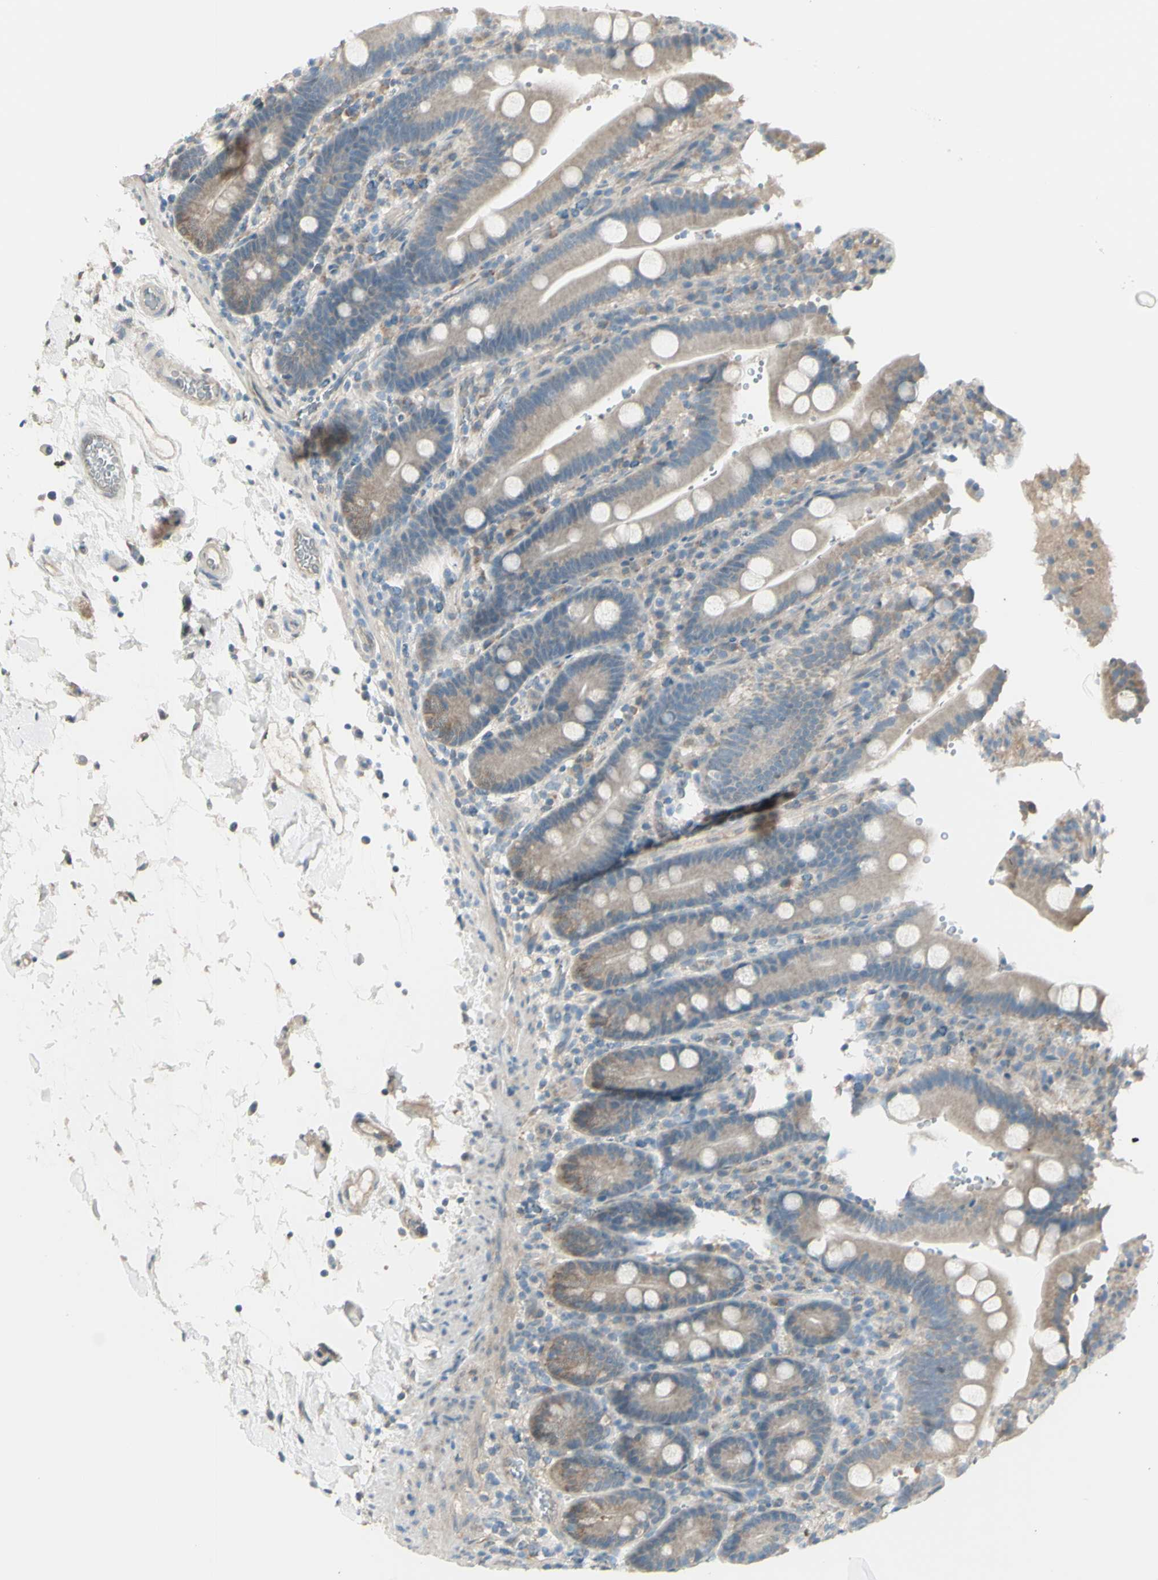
{"staining": {"intensity": "moderate", "quantity": "<25%", "location": "cytoplasmic/membranous"}, "tissue": "duodenum", "cell_type": "Glandular cells", "image_type": "normal", "snomed": [{"axis": "morphology", "description": "Normal tissue, NOS"}, {"axis": "topography", "description": "Small intestine, NOS"}], "caption": "Immunohistochemical staining of benign duodenum reveals low levels of moderate cytoplasmic/membranous positivity in approximately <25% of glandular cells.", "gene": "NAXD", "patient": {"sex": "female", "age": 71}}